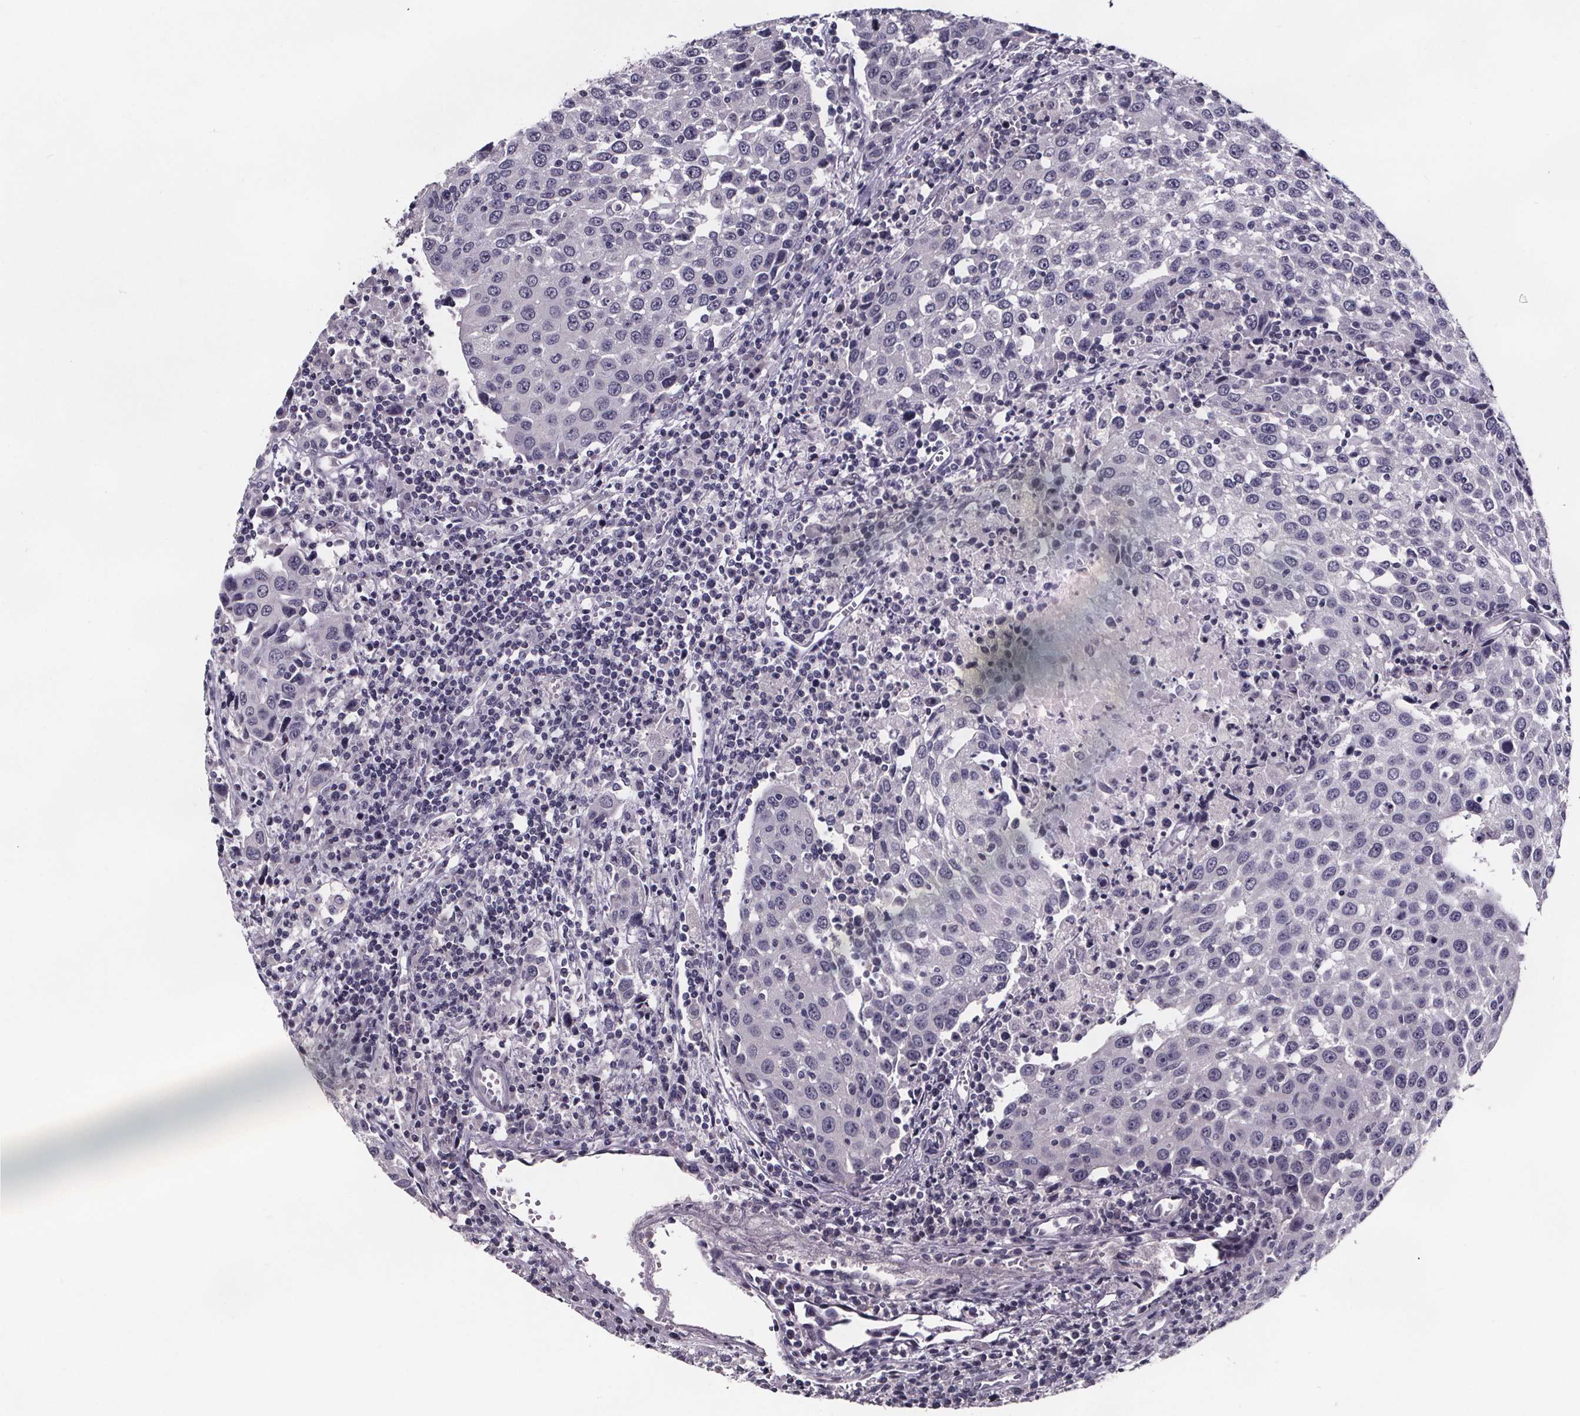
{"staining": {"intensity": "negative", "quantity": "none", "location": "none"}, "tissue": "urothelial cancer", "cell_type": "Tumor cells", "image_type": "cancer", "snomed": [{"axis": "morphology", "description": "Urothelial carcinoma, High grade"}, {"axis": "topography", "description": "Urinary bladder"}], "caption": "This is a micrograph of IHC staining of high-grade urothelial carcinoma, which shows no expression in tumor cells.", "gene": "AR", "patient": {"sex": "female", "age": 85}}